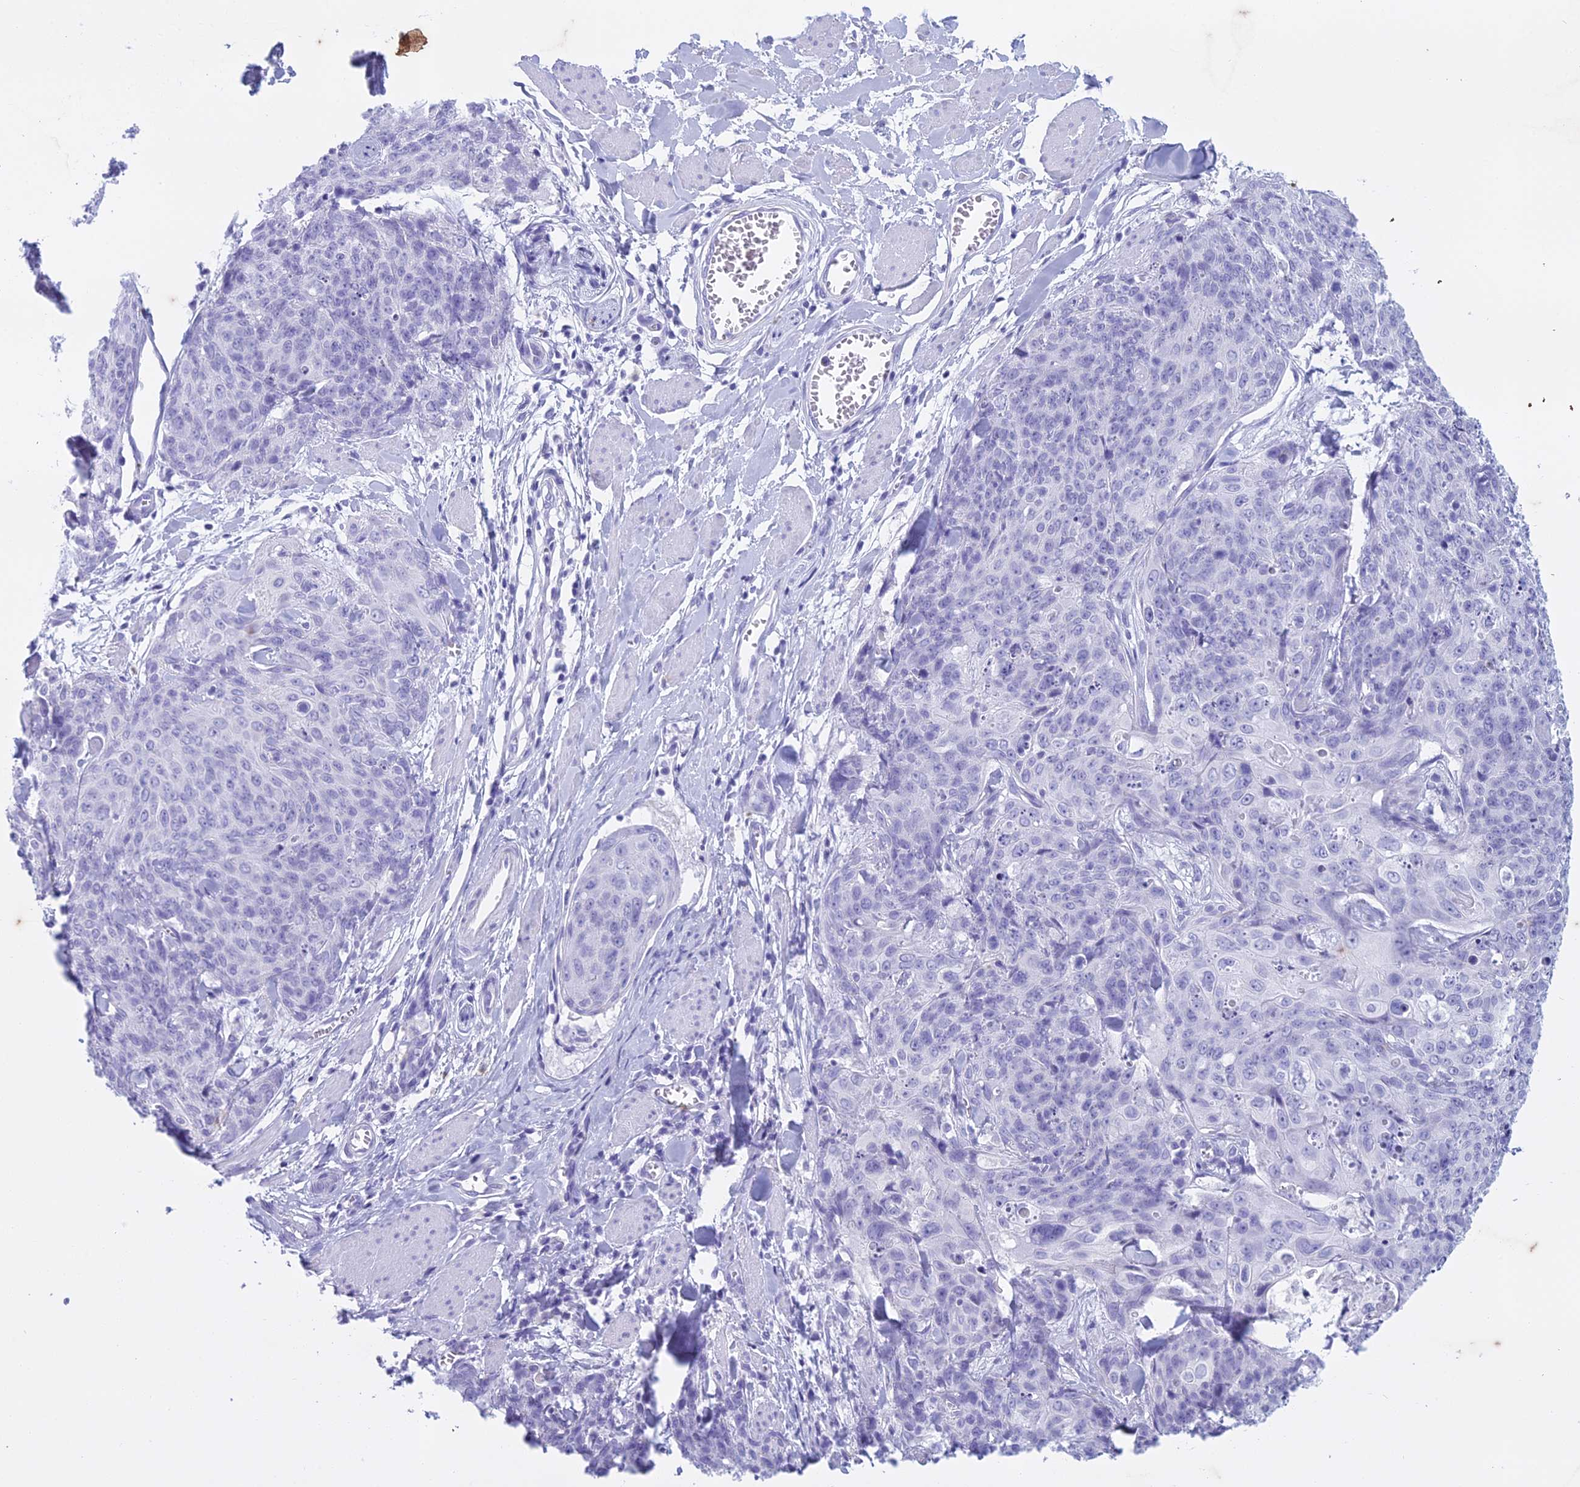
{"staining": {"intensity": "negative", "quantity": "none", "location": "none"}, "tissue": "skin cancer", "cell_type": "Tumor cells", "image_type": "cancer", "snomed": [{"axis": "morphology", "description": "Squamous cell carcinoma, NOS"}, {"axis": "topography", "description": "Skin"}, {"axis": "topography", "description": "Vulva"}], "caption": "IHC image of human squamous cell carcinoma (skin) stained for a protein (brown), which displays no expression in tumor cells.", "gene": "HMGB4", "patient": {"sex": "female", "age": 85}}